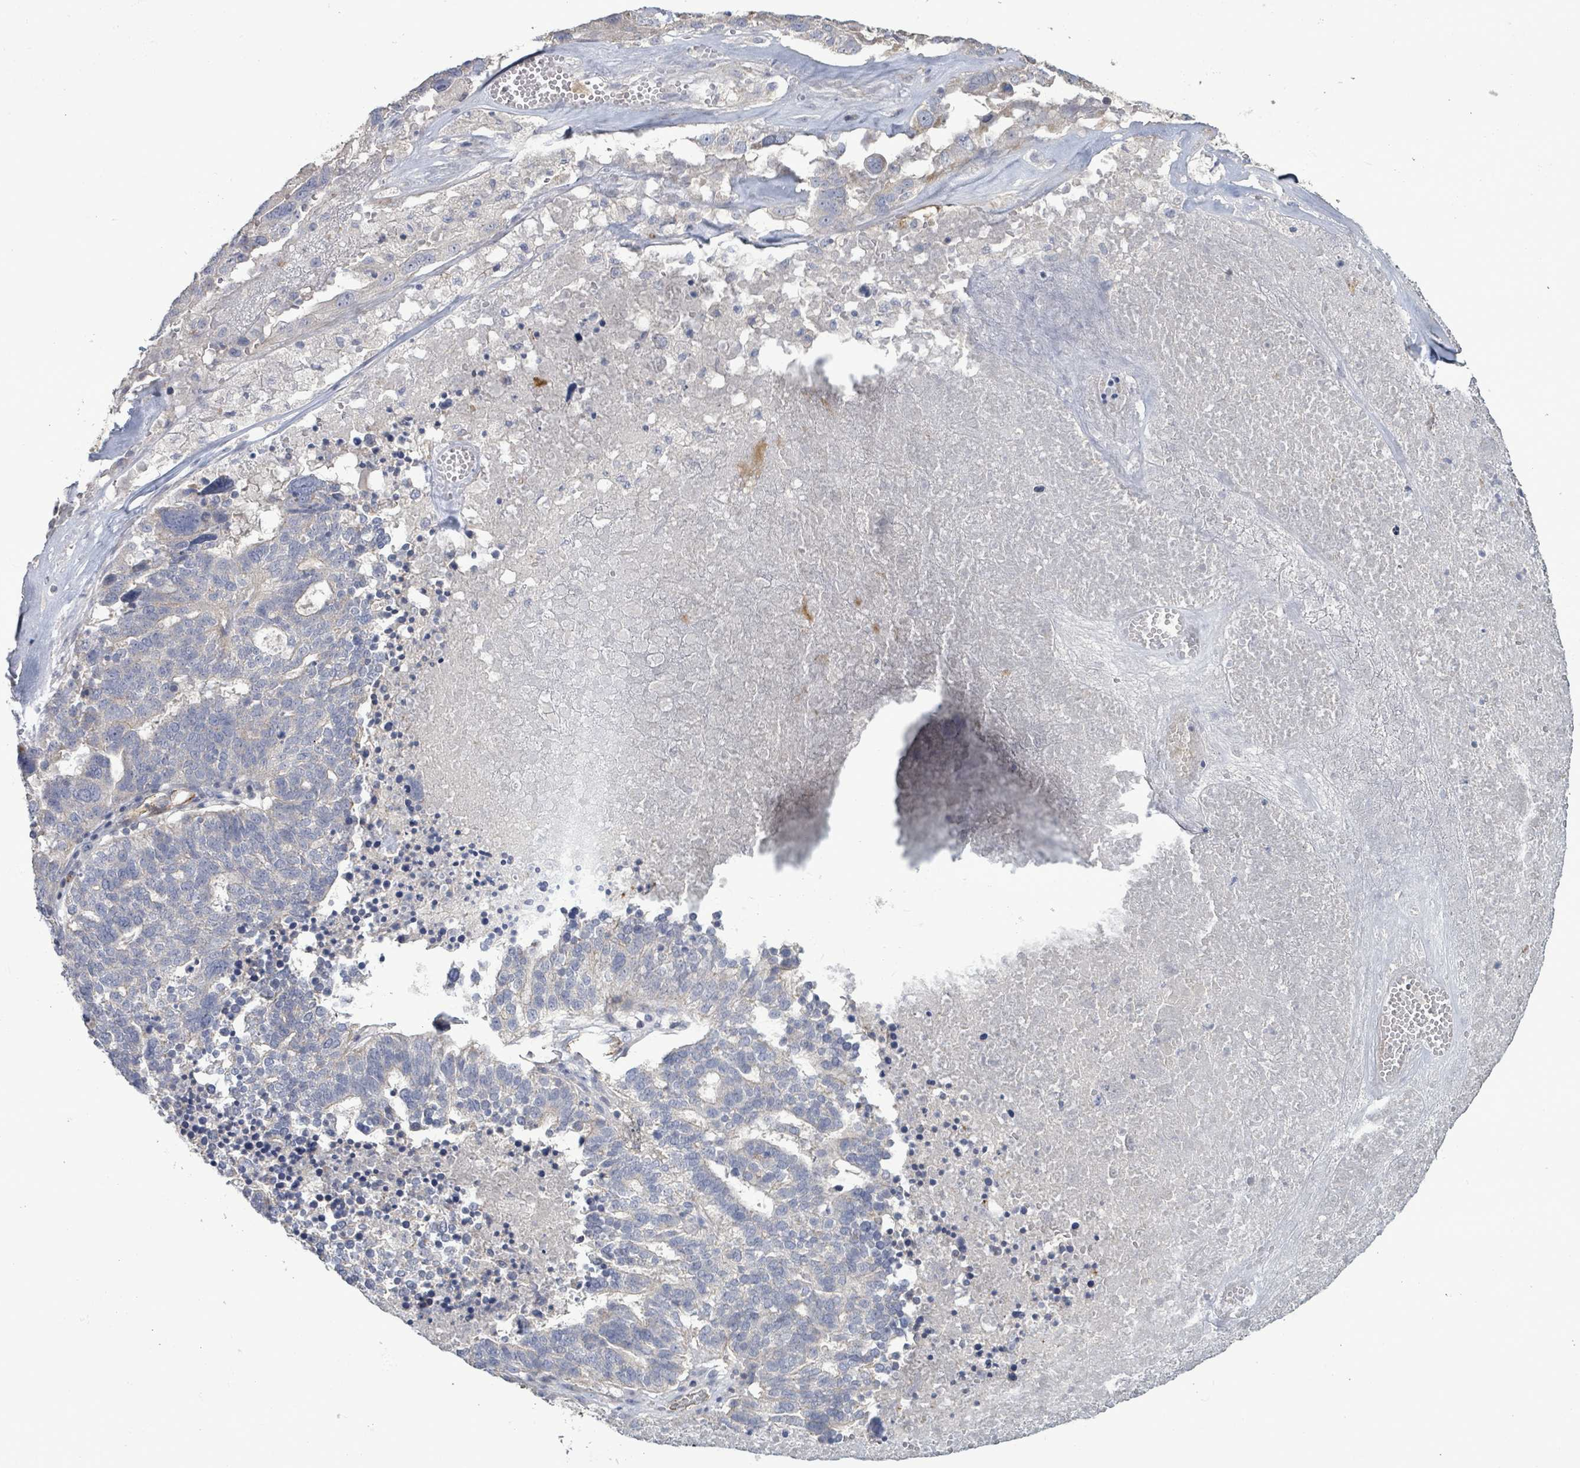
{"staining": {"intensity": "negative", "quantity": "none", "location": "none"}, "tissue": "ovarian cancer", "cell_type": "Tumor cells", "image_type": "cancer", "snomed": [{"axis": "morphology", "description": "Cystadenocarcinoma, serous, NOS"}, {"axis": "topography", "description": "Ovary"}], "caption": "Immunohistochemical staining of human ovarian cancer (serous cystadenocarcinoma) displays no significant staining in tumor cells. (Brightfield microscopy of DAB (3,3'-diaminobenzidine) IHC at high magnification).", "gene": "KANK3", "patient": {"sex": "female", "age": 59}}